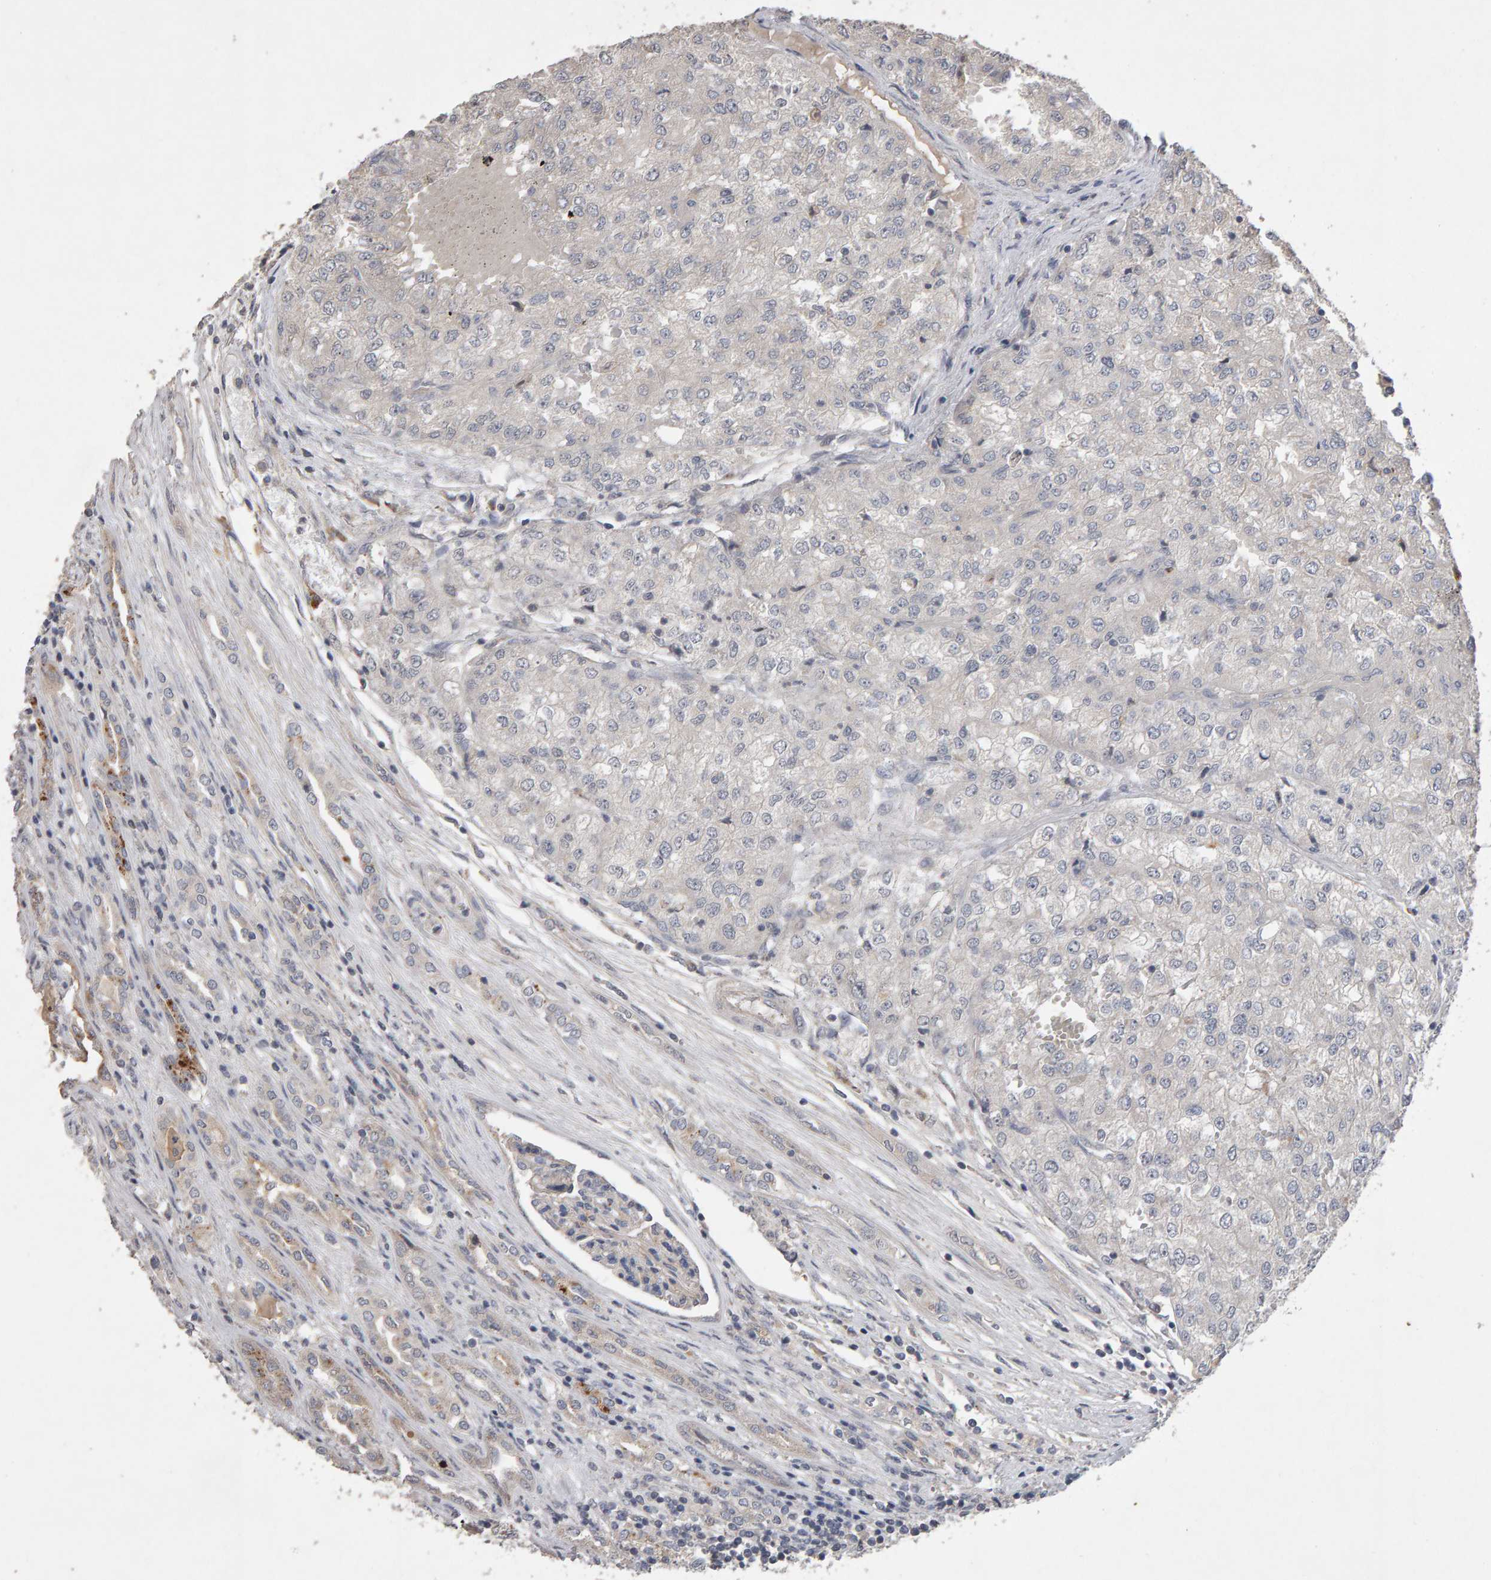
{"staining": {"intensity": "negative", "quantity": "none", "location": "none"}, "tissue": "renal cancer", "cell_type": "Tumor cells", "image_type": "cancer", "snomed": [{"axis": "morphology", "description": "Adenocarcinoma, NOS"}, {"axis": "topography", "description": "Kidney"}], "caption": "Tumor cells are negative for protein expression in human renal cancer.", "gene": "COASY", "patient": {"sex": "female", "age": 54}}